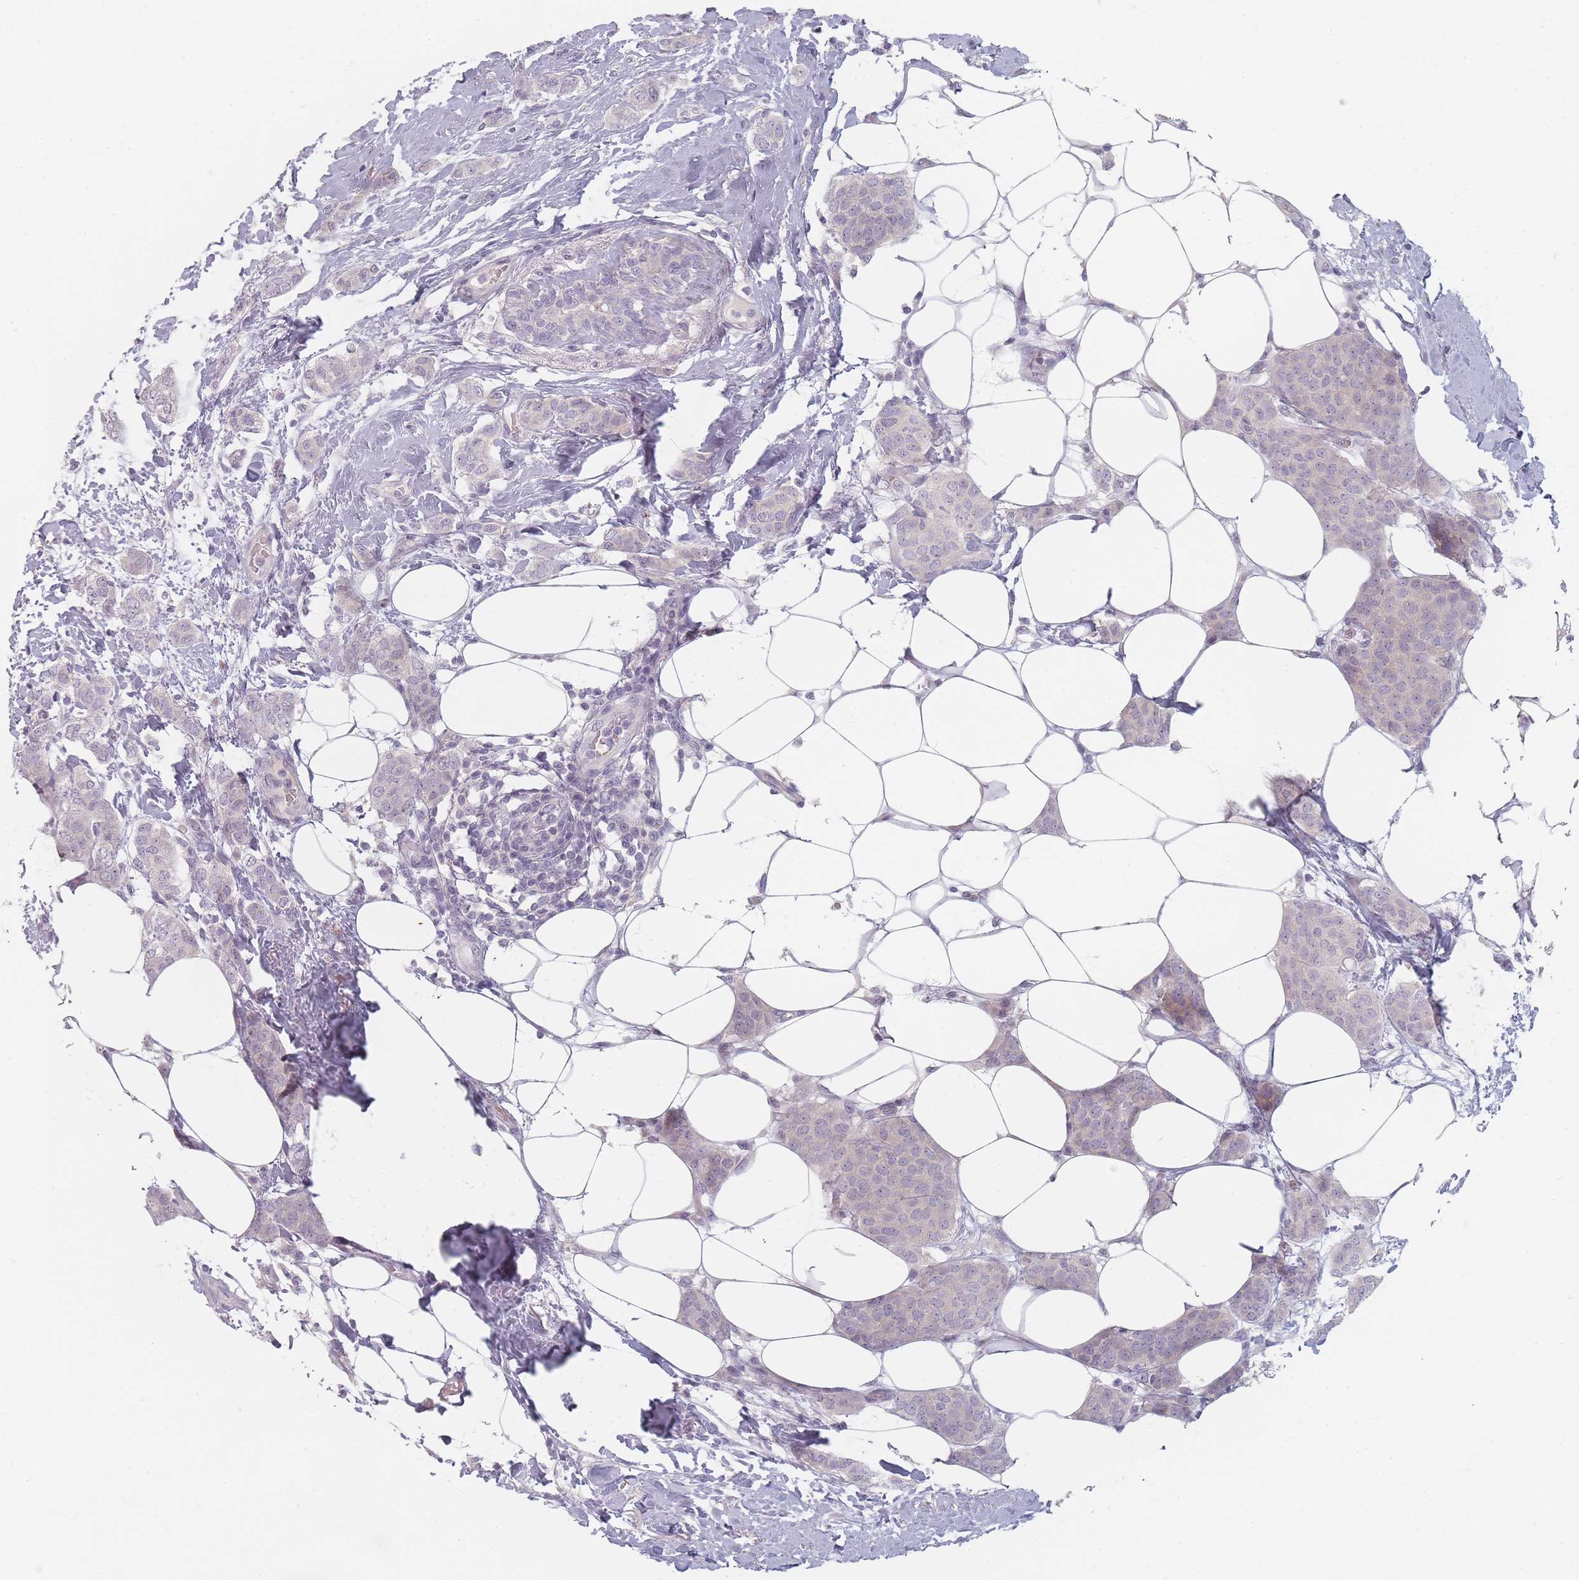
{"staining": {"intensity": "negative", "quantity": "none", "location": "none"}, "tissue": "breast cancer", "cell_type": "Tumor cells", "image_type": "cancer", "snomed": [{"axis": "morphology", "description": "Duct carcinoma"}, {"axis": "topography", "description": "Breast"}], "caption": "Micrograph shows no significant protein positivity in tumor cells of breast cancer. Nuclei are stained in blue.", "gene": "TMOD1", "patient": {"sex": "female", "age": 72}}